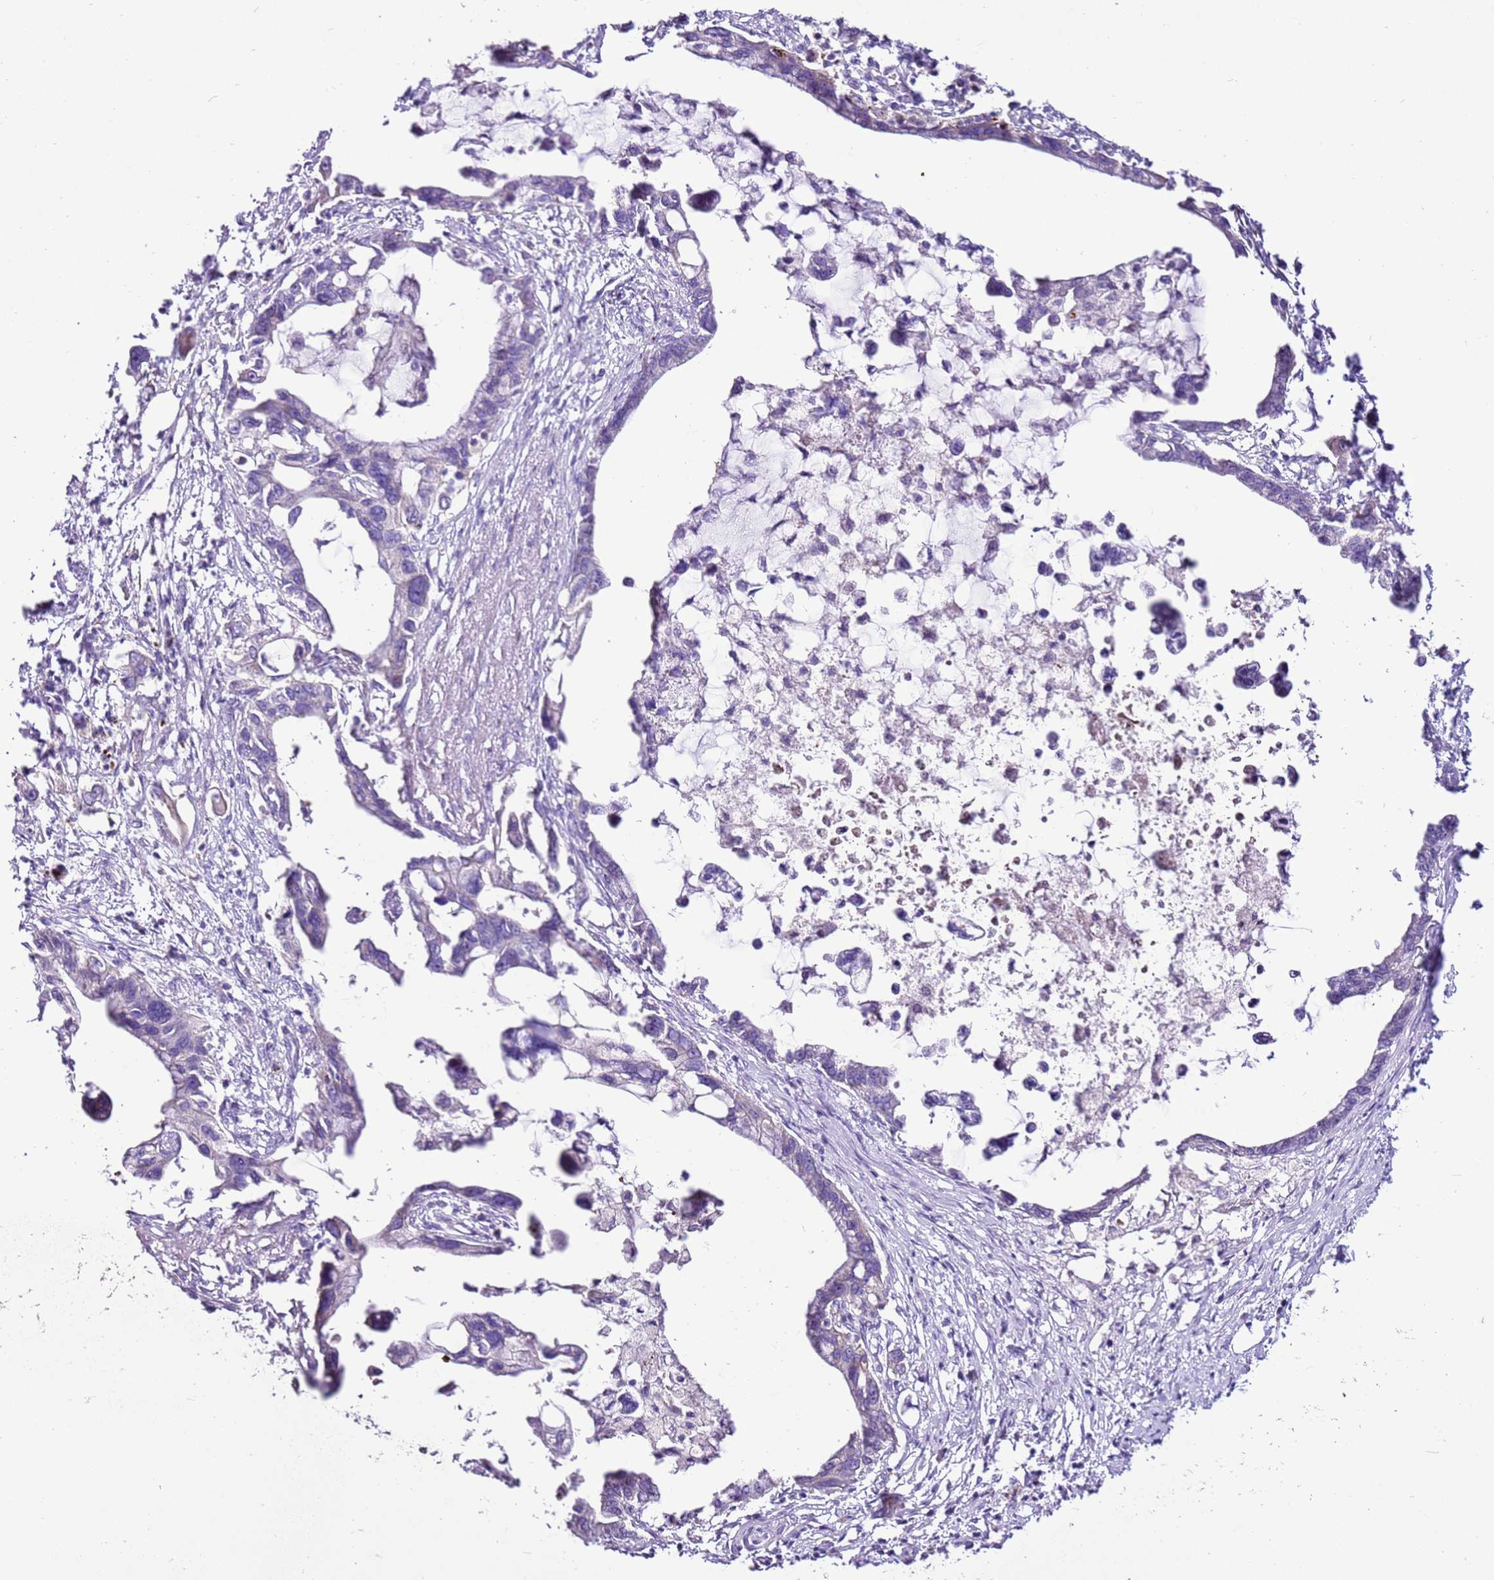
{"staining": {"intensity": "negative", "quantity": "none", "location": "none"}, "tissue": "pancreatic cancer", "cell_type": "Tumor cells", "image_type": "cancer", "snomed": [{"axis": "morphology", "description": "Adenocarcinoma, NOS"}, {"axis": "topography", "description": "Pancreas"}], "caption": "Immunohistochemistry photomicrograph of pancreatic adenocarcinoma stained for a protein (brown), which shows no expression in tumor cells.", "gene": "SLC38A5", "patient": {"sex": "female", "age": 83}}